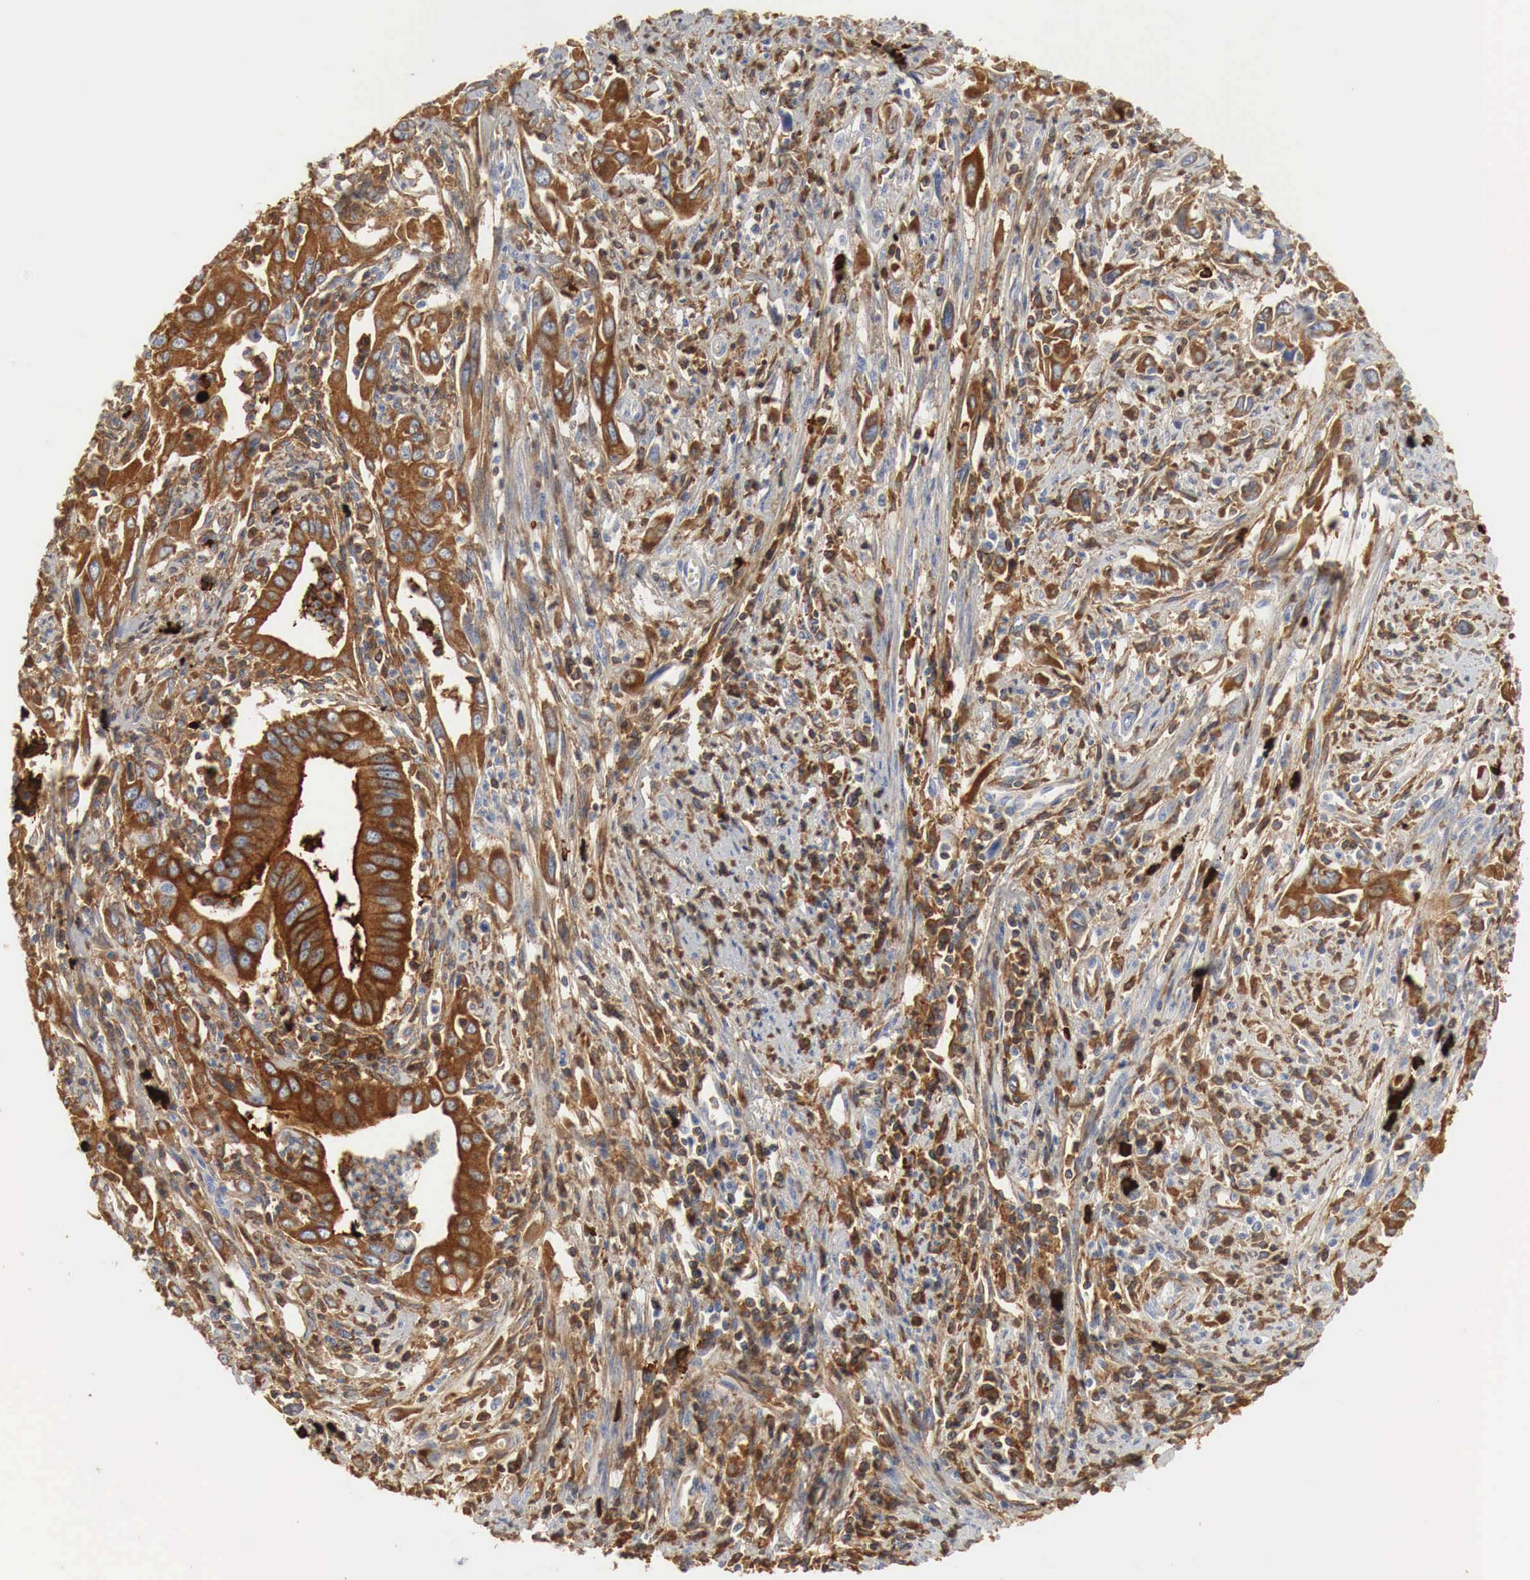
{"staining": {"intensity": "strong", "quantity": ">75%", "location": "cytoplasmic/membranous"}, "tissue": "cervical cancer", "cell_type": "Tumor cells", "image_type": "cancer", "snomed": [{"axis": "morphology", "description": "Normal tissue, NOS"}, {"axis": "morphology", "description": "Adenocarcinoma, NOS"}, {"axis": "topography", "description": "Cervix"}], "caption": "About >75% of tumor cells in cervical adenocarcinoma show strong cytoplasmic/membranous protein staining as visualized by brown immunohistochemical staining.", "gene": "IGLC3", "patient": {"sex": "female", "age": 34}}